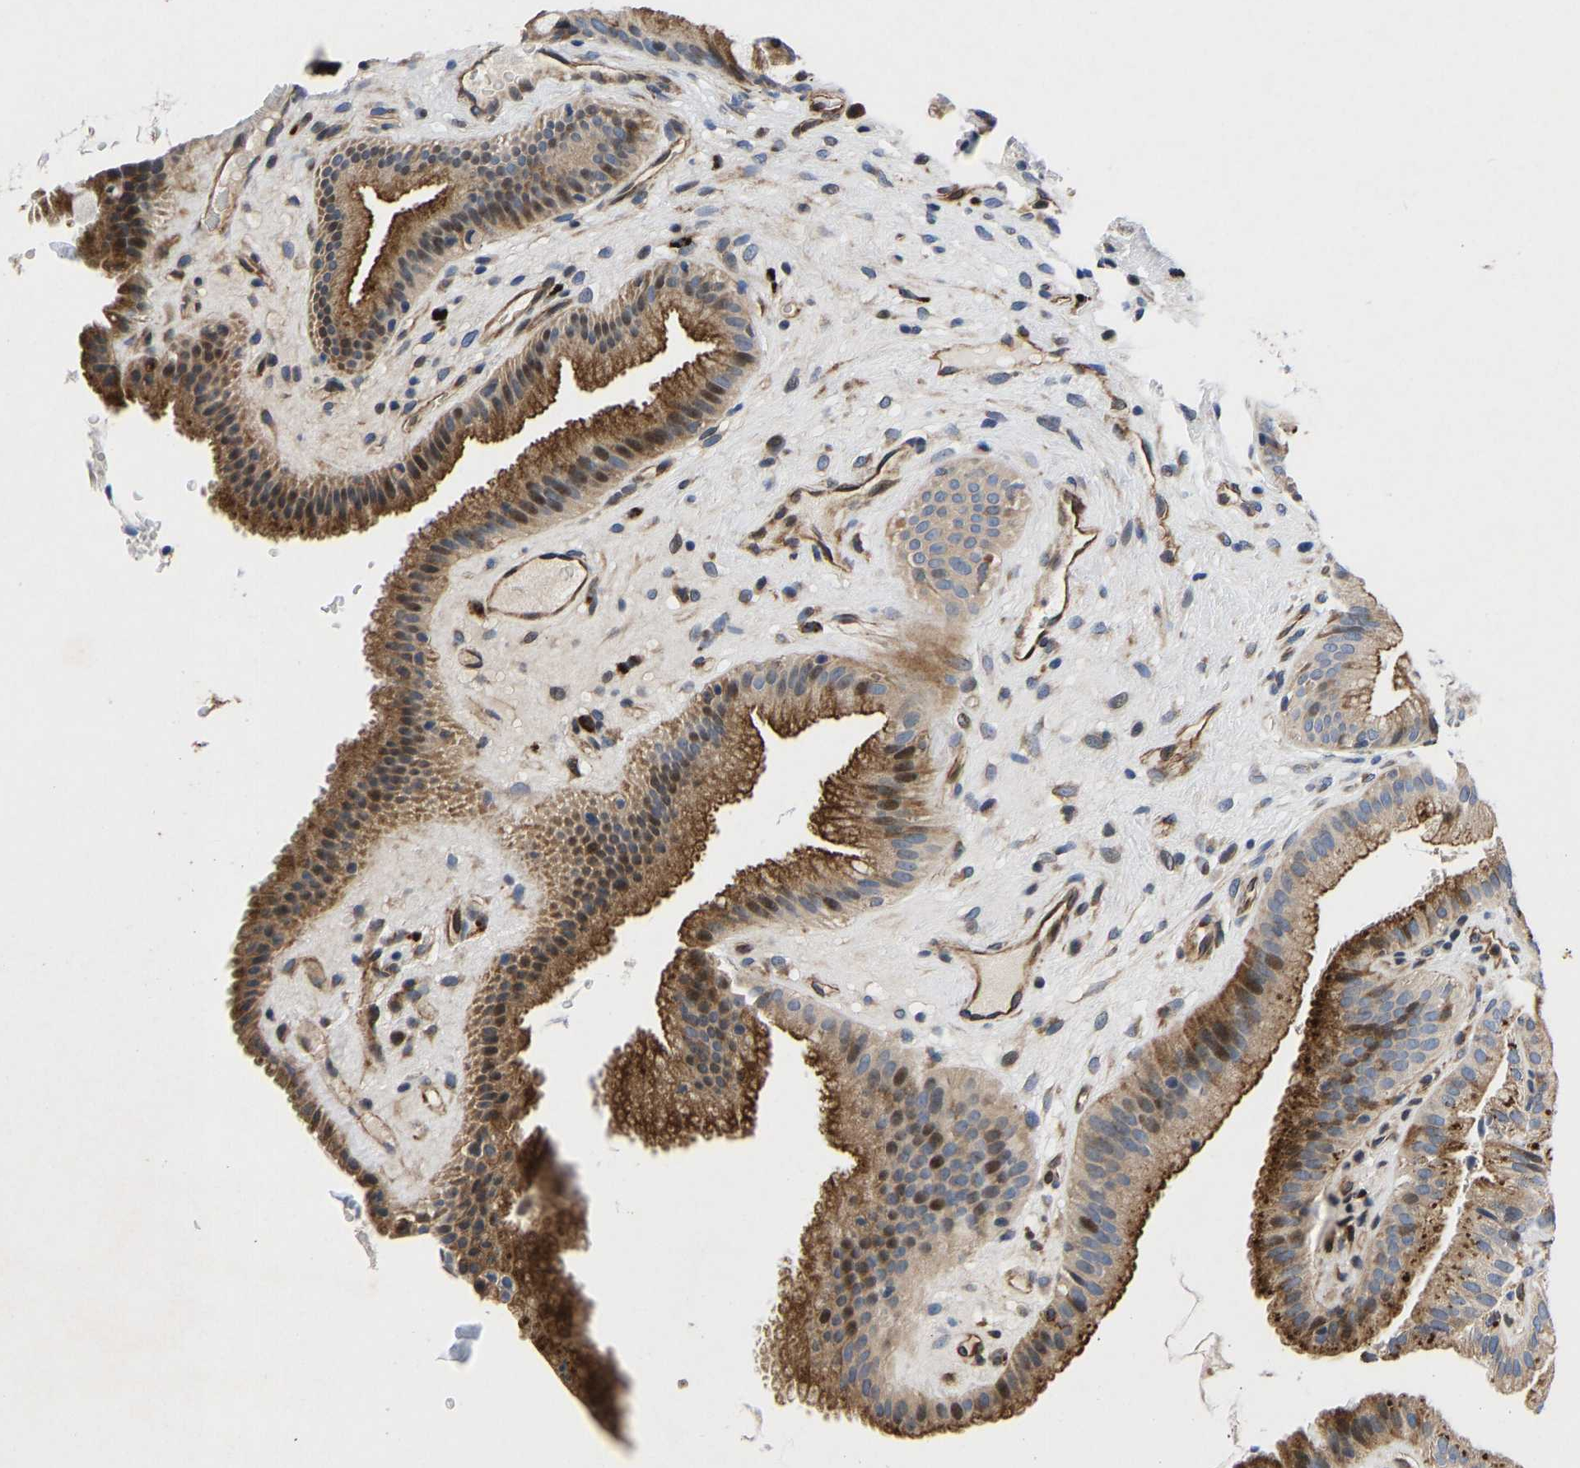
{"staining": {"intensity": "moderate", "quantity": ">75%", "location": "cytoplasmic/membranous,nuclear"}, "tissue": "gallbladder", "cell_type": "Glandular cells", "image_type": "normal", "snomed": [{"axis": "morphology", "description": "Normal tissue, NOS"}, {"axis": "topography", "description": "Gallbladder"}], "caption": "Protein expression analysis of benign gallbladder exhibits moderate cytoplasmic/membranous,nuclear expression in about >75% of glandular cells. (DAB IHC with brightfield microscopy, high magnification).", "gene": "TMEM38B", "patient": {"sex": "male", "age": 49}}